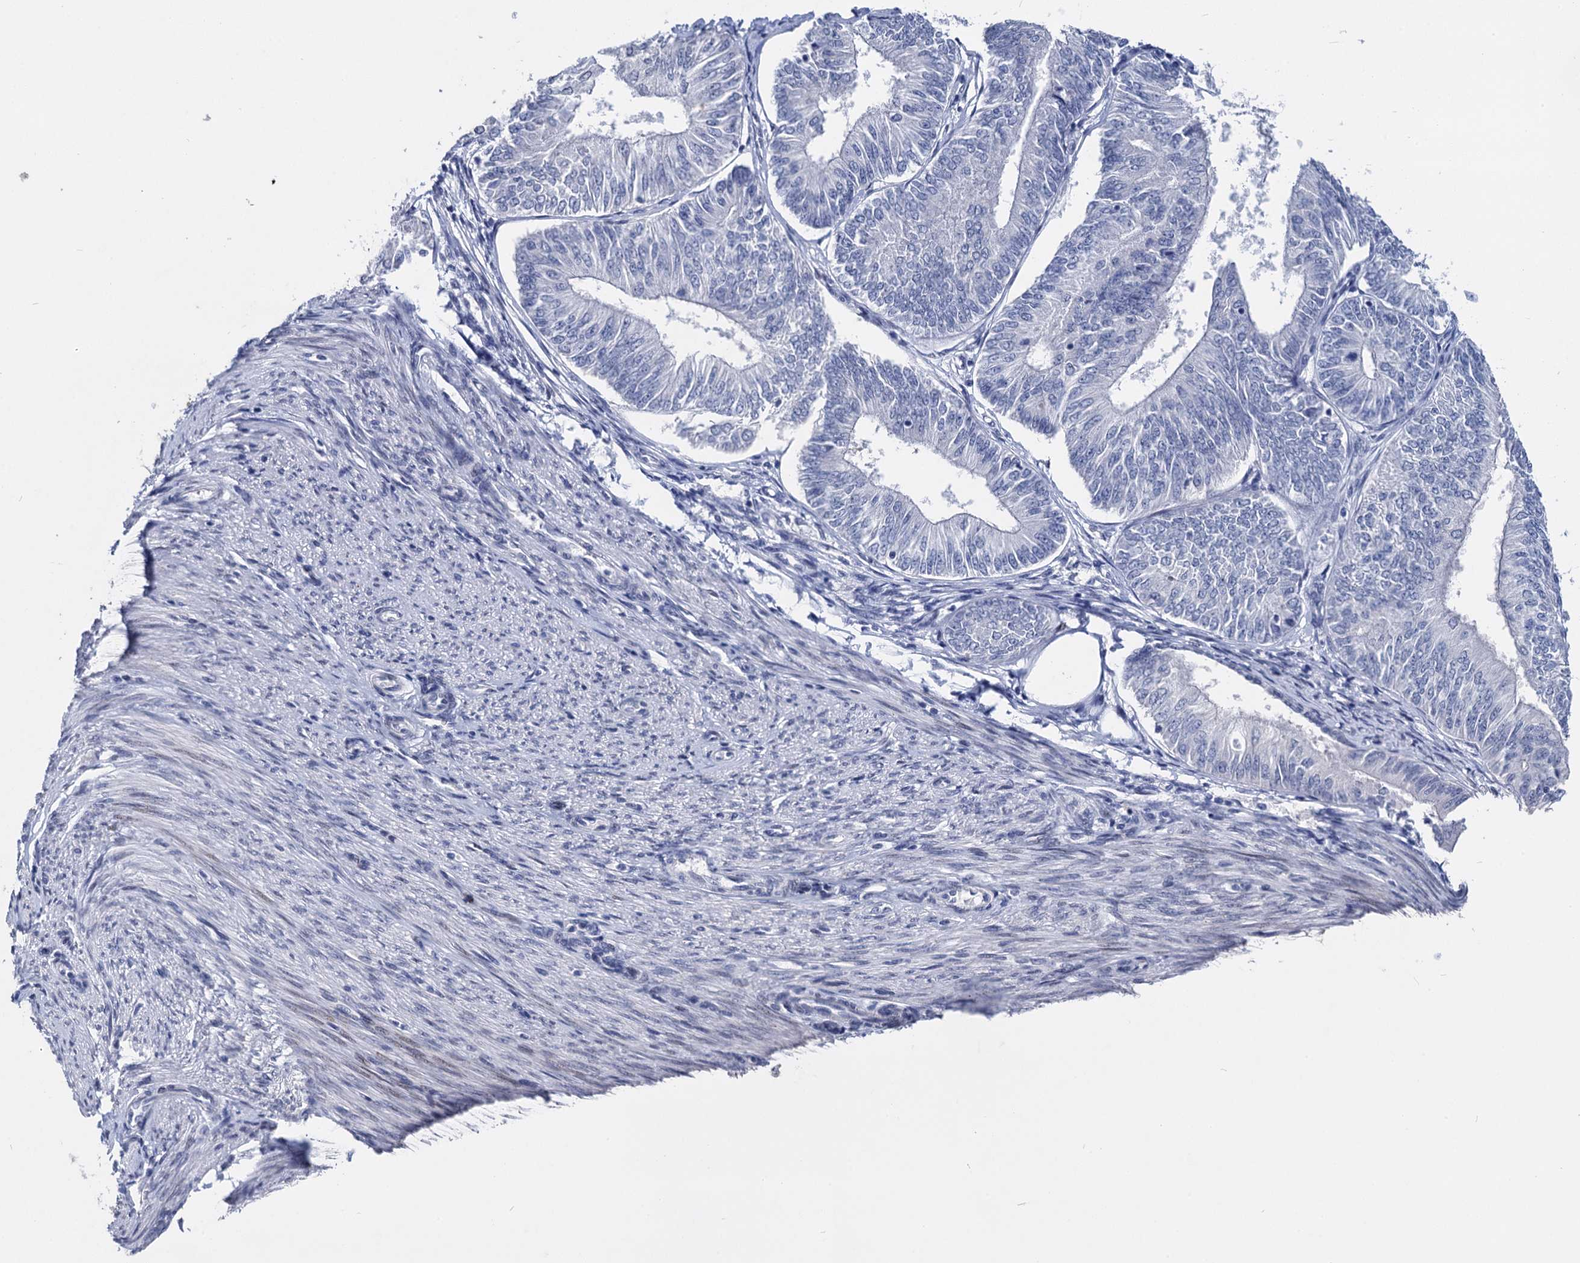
{"staining": {"intensity": "negative", "quantity": "none", "location": "none"}, "tissue": "endometrial cancer", "cell_type": "Tumor cells", "image_type": "cancer", "snomed": [{"axis": "morphology", "description": "Adenocarcinoma, NOS"}, {"axis": "topography", "description": "Endometrium"}], "caption": "Immunohistochemical staining of human endometrial cancer (adenocarcinoma) shows no significant positivity in tumor cells.", "gene": "MAGEA4", "patient": {"sex": "female", "age": 58}}